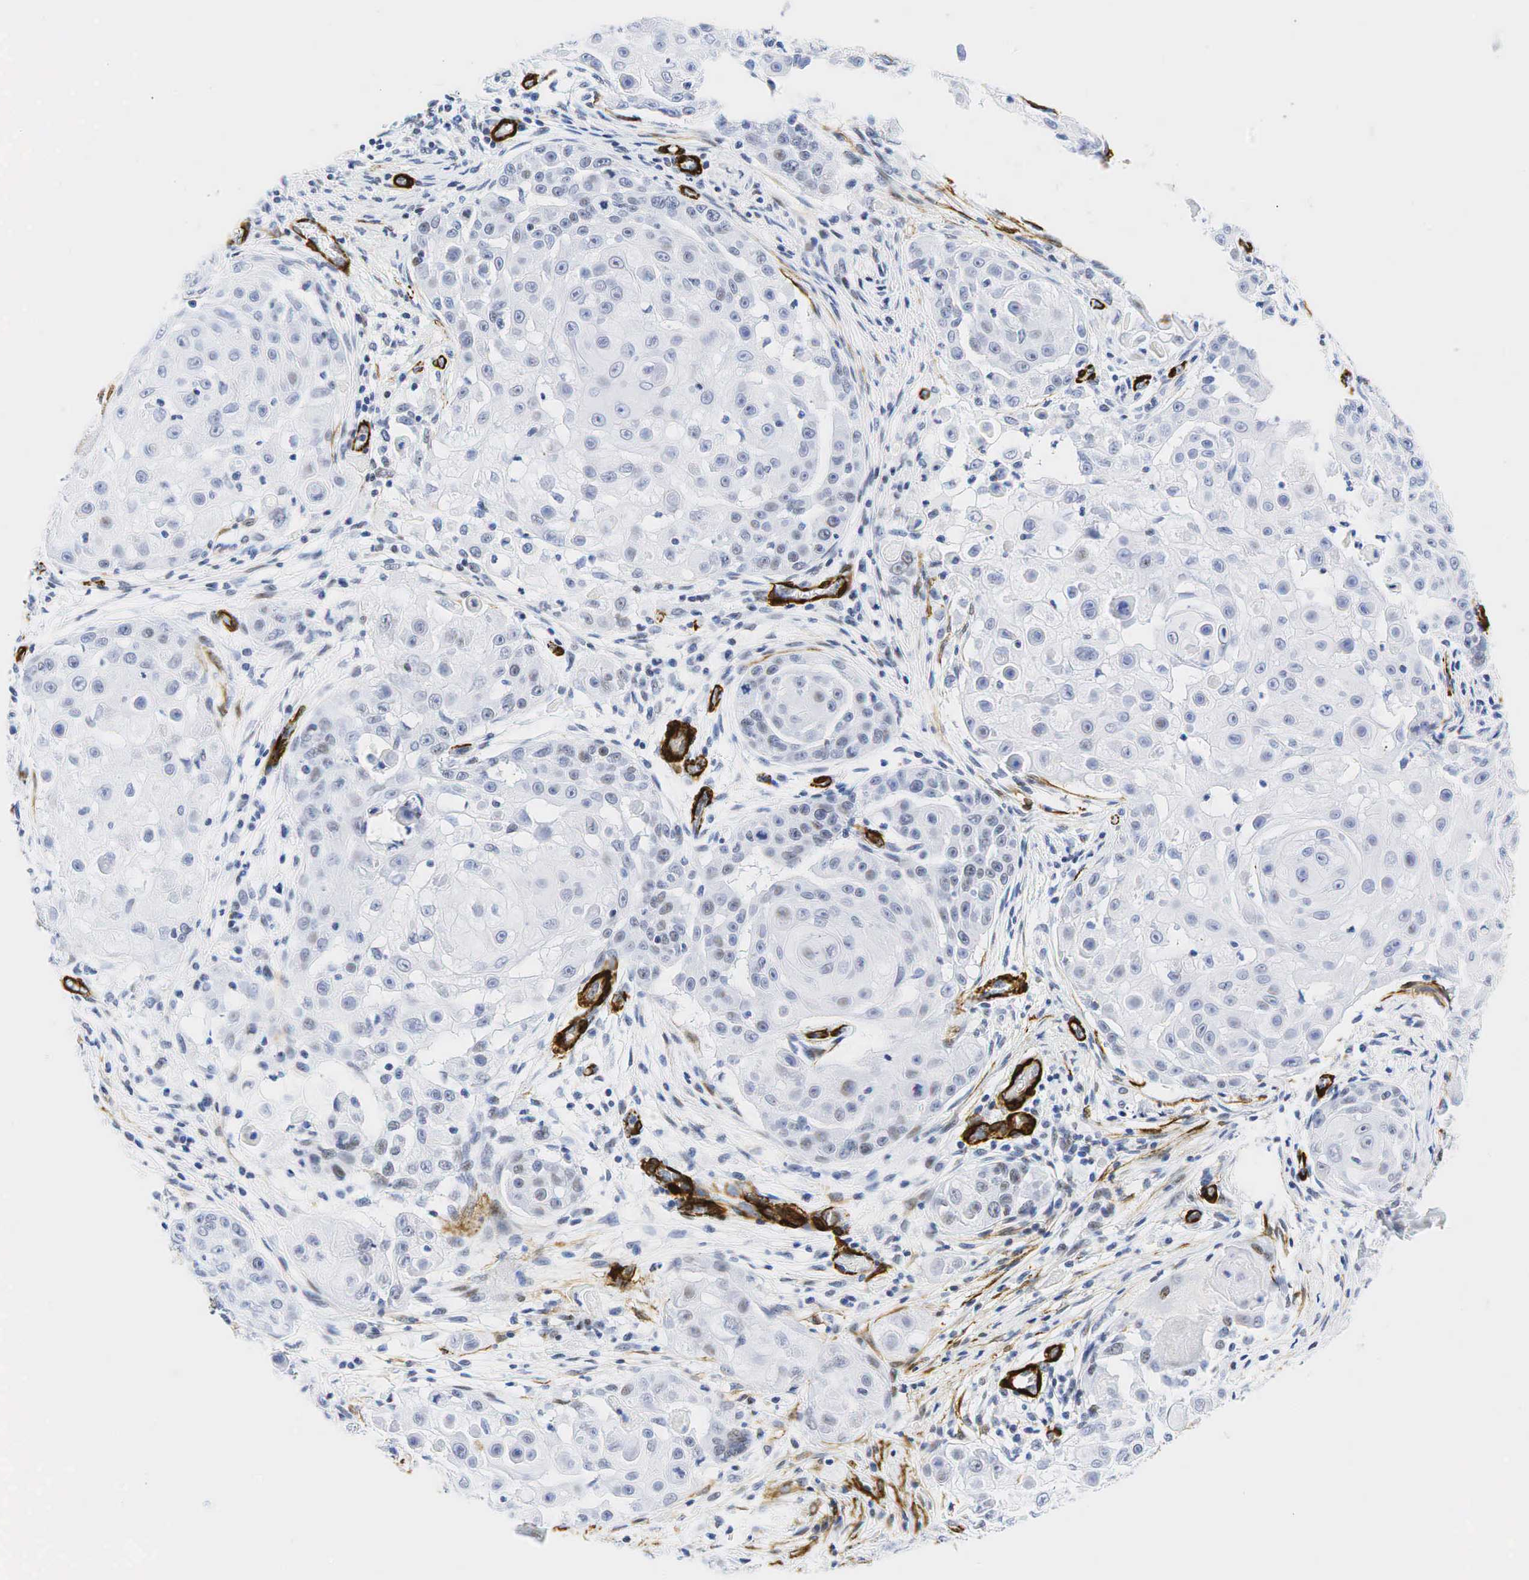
{"staining": {"intensity": "moderate", "quantity": "<25%", "location": "nuclear"}, "tissue": "skin cancer", "cell_type": "Tumor cells", "image_type": "cancer", "snomed": [{"axis": "morphology", "description": "Squamous cell carcinoma, NOS"}, {"axis": "topography", "description": "Skin"}], "caption": "Immunohistochemical staining of skin squamous cell carcinoma shows moderate nuclear protein staining in about <25% of tumor cells.", "gene": "ACTA2", "patient": {"sex": "male", "age": 77}}